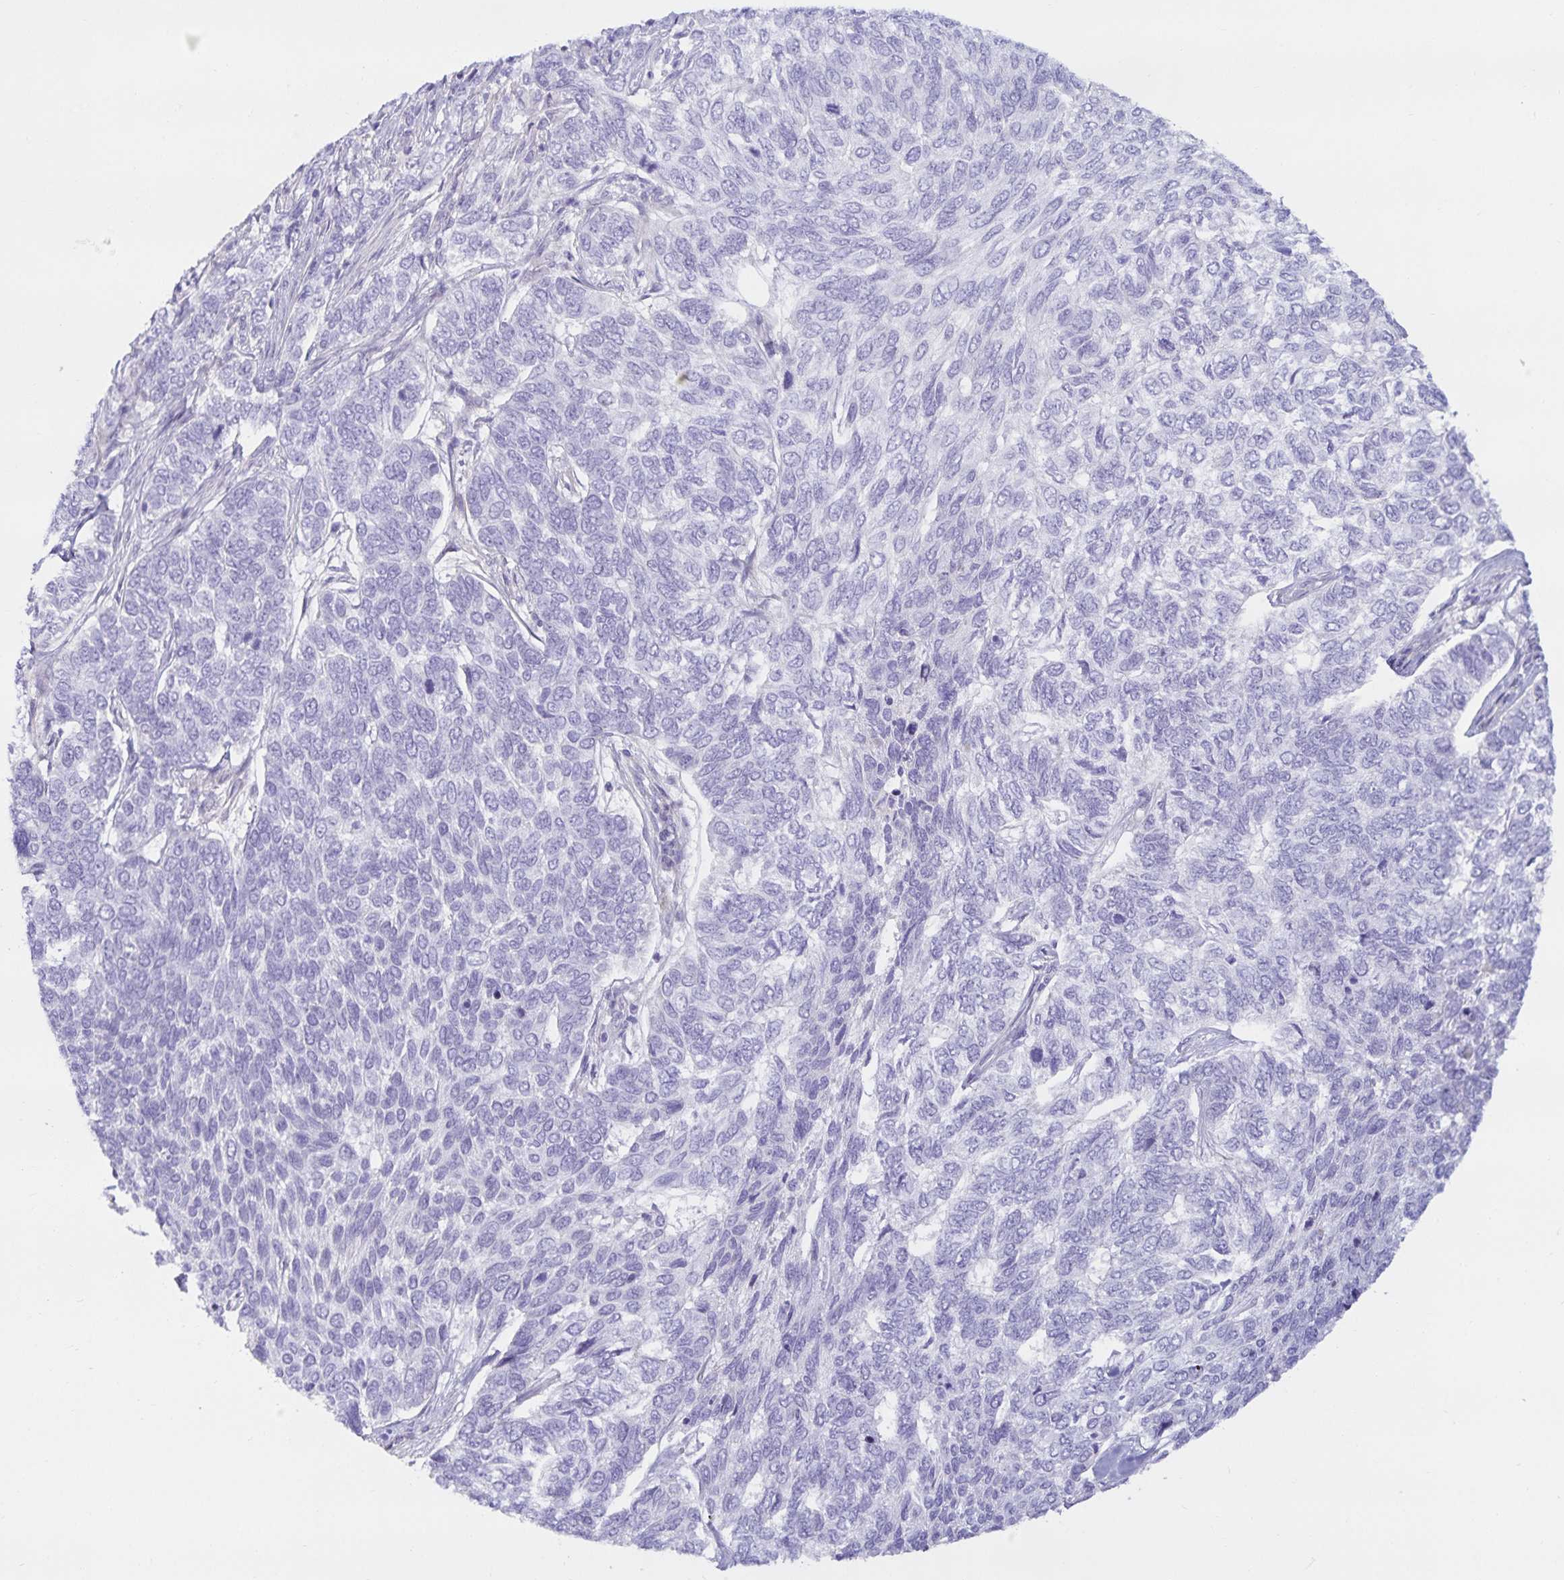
{"staining": {"intensity": "negative", "quantity": "none", "location": "none"}, "tissue": "skin cancer", "cell_type": "Tumor cells", "image_type": "cancer", "snomed": [{"axis": "morphology", "description": "Basal cell carcinoma"}, {"axis": "topography", "description": "Skin"}], "caption": "The immunohistochemistry (IHC) histopathology image has no significant positivity in tumor cells of skin basal cell carcinoma tissue. (DAB IHC visualized using brightfield microscopy, high magnification).", "gene": "SPAG4", "patient": {"sex": "female", "age": 65}}